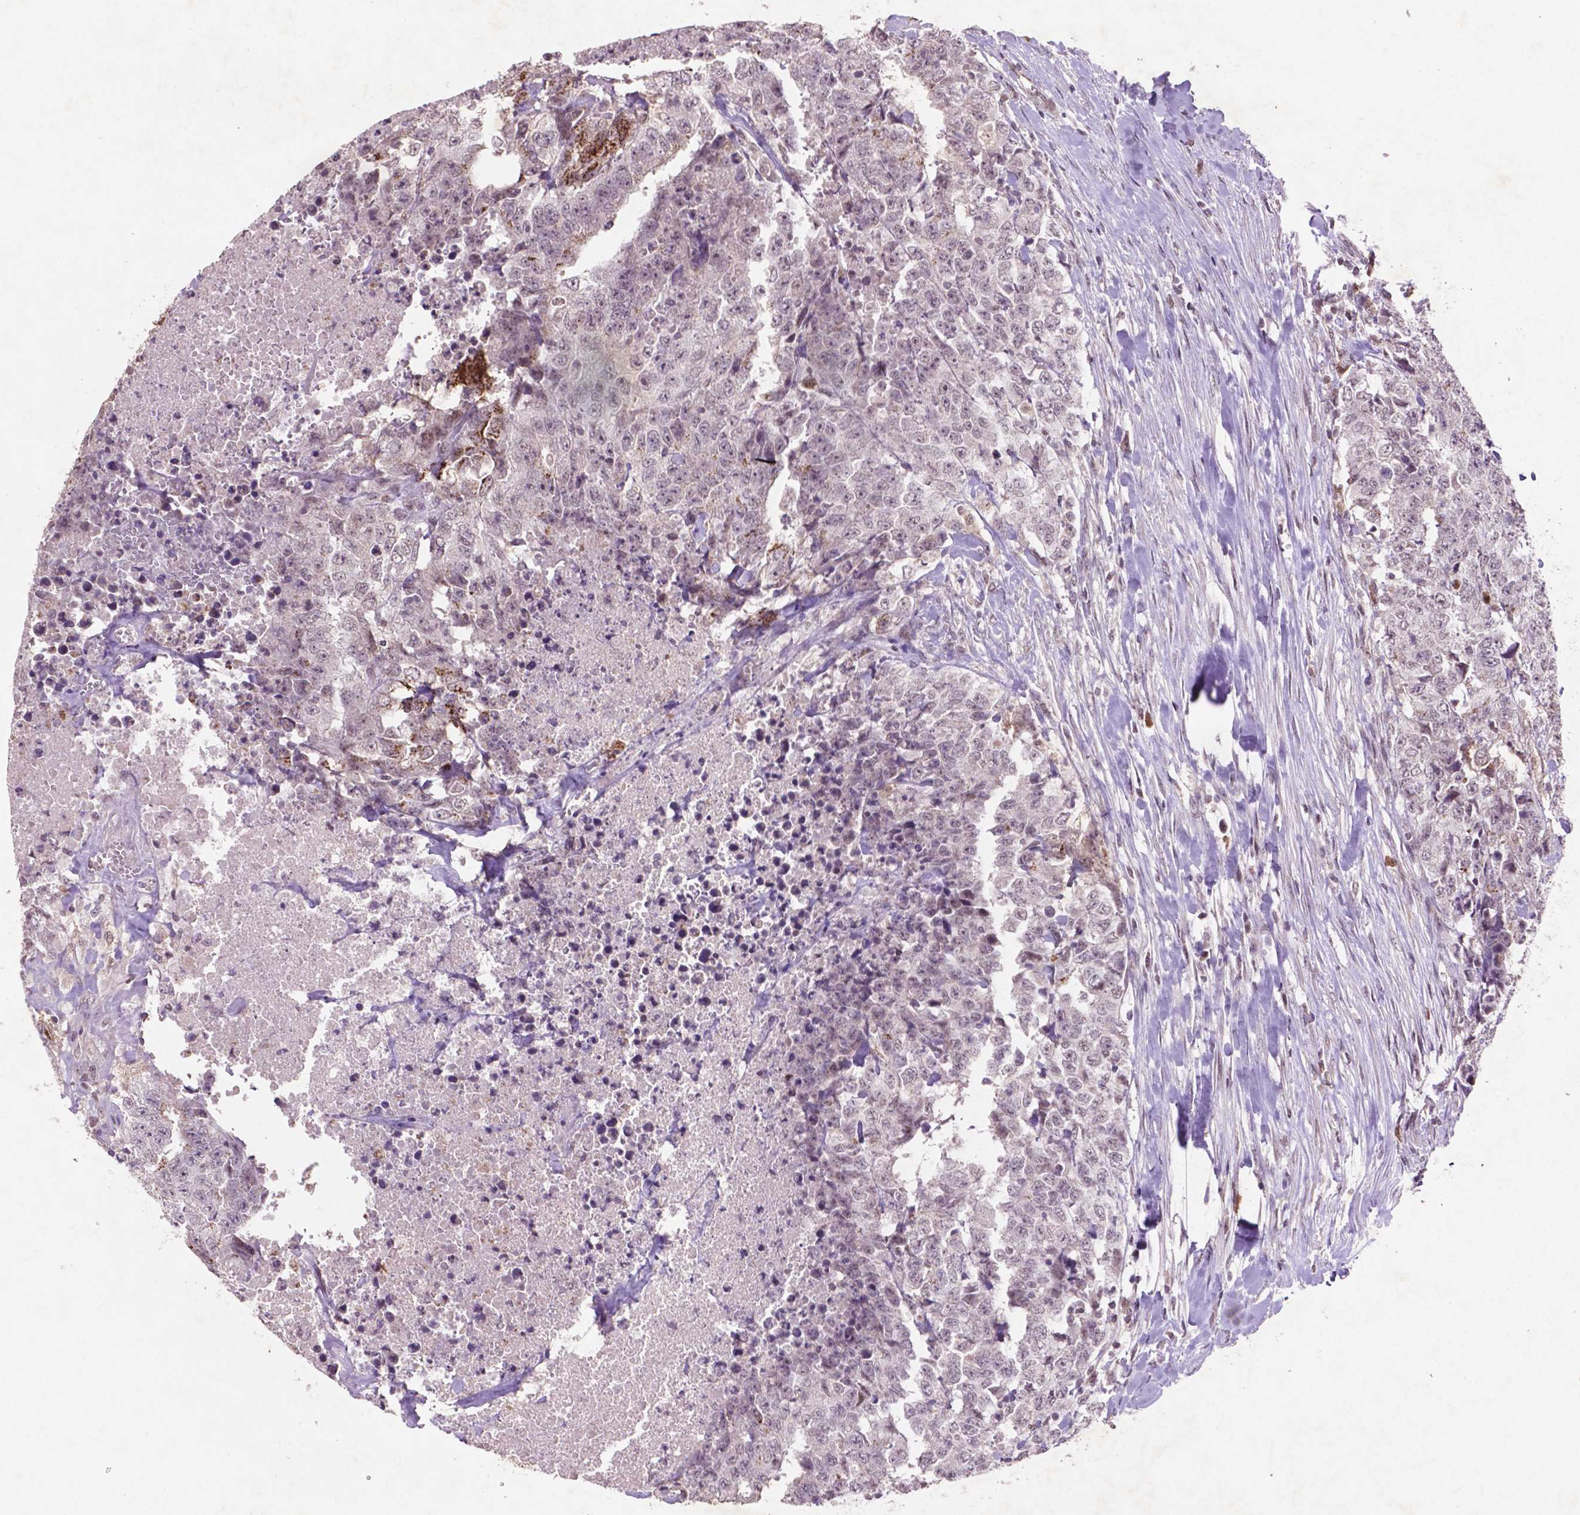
{"staining": {"intensity": "moderate", "quantity": "<25%", "location": "cytoplasmic/membranous,nuclear"}, "tissue": "testis cancer", "cell_type": "Tumor cells", "image_type": "cancer", "snomed": [{"axis": "morphology", "description": "Carcinoma, Embryonal, NOS"}, {"axis": "topography", "description": "Testis"}], "caption": "IHC (DAB (3,3'-diaminobenzidine)) staining of testis embryonal carcinoma exhibits moderate cytoplasmic/membranous and nuclear protein expression in about <25% of tumor cells. (brown staining indicates protein expression, while blue staining denotes nuclei).", "gene": "GLRX", "patient": {"sex": "male", "age": 24}}